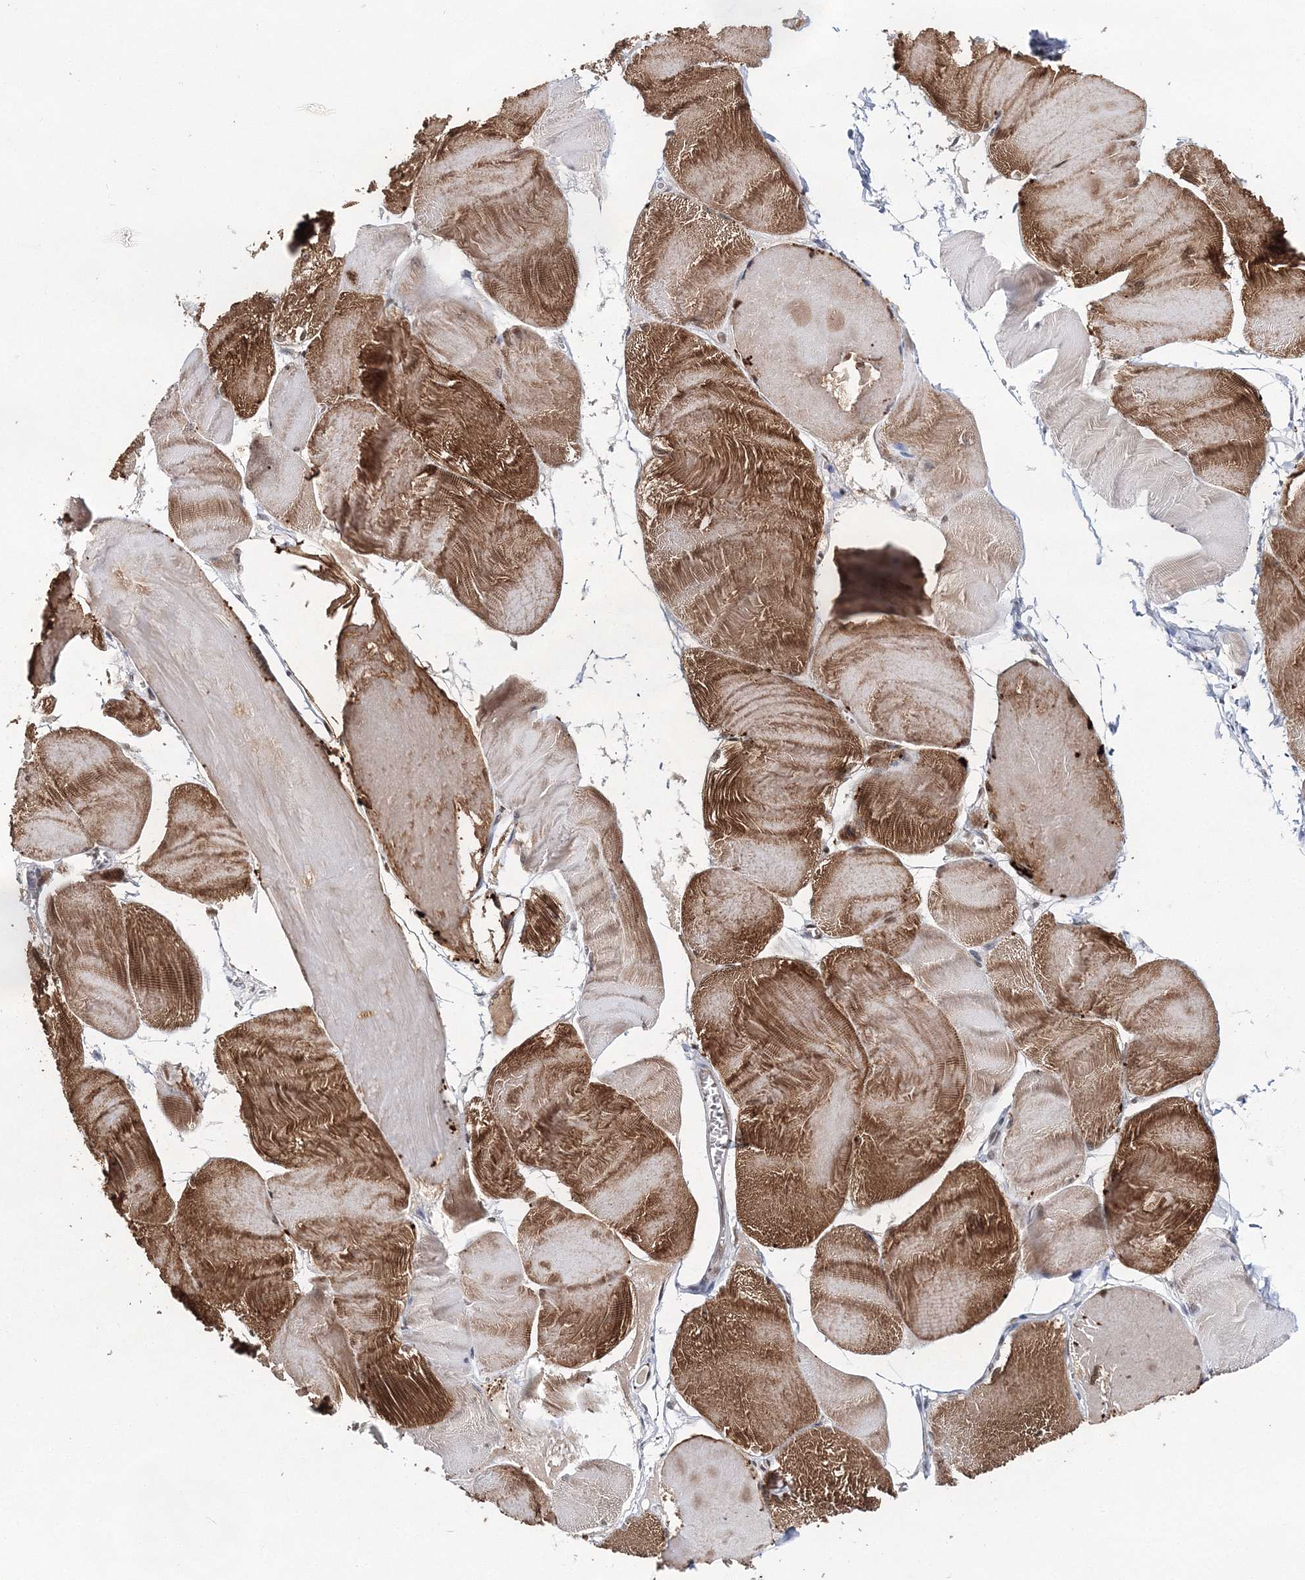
{"staining": {"intensity": "strong", "quantity": "25%-75%", "location": "cytoplasmic/membranous"}, "tissue": "skeletal muscle", "cell_type": "Myocytes", "image_type": "normal", "snomed": [{"axis": "morphology", "description": "Normal tissue, NOS"}, {"axis": "morphology", "description": "Basal cell carcinoma"}, {"axis": "topography", "description": "Skeletal muscle"}], "caption": "This histopathology image reveals immunohistochemistry (IHC) staining of unremarkable skeletal muscle, with high strong cytoplasmic/membranous staining in approximately 25%-75% of myocytes.", "gene": "MYOZ2", "patient": {"sex": "female", "age": 64}}